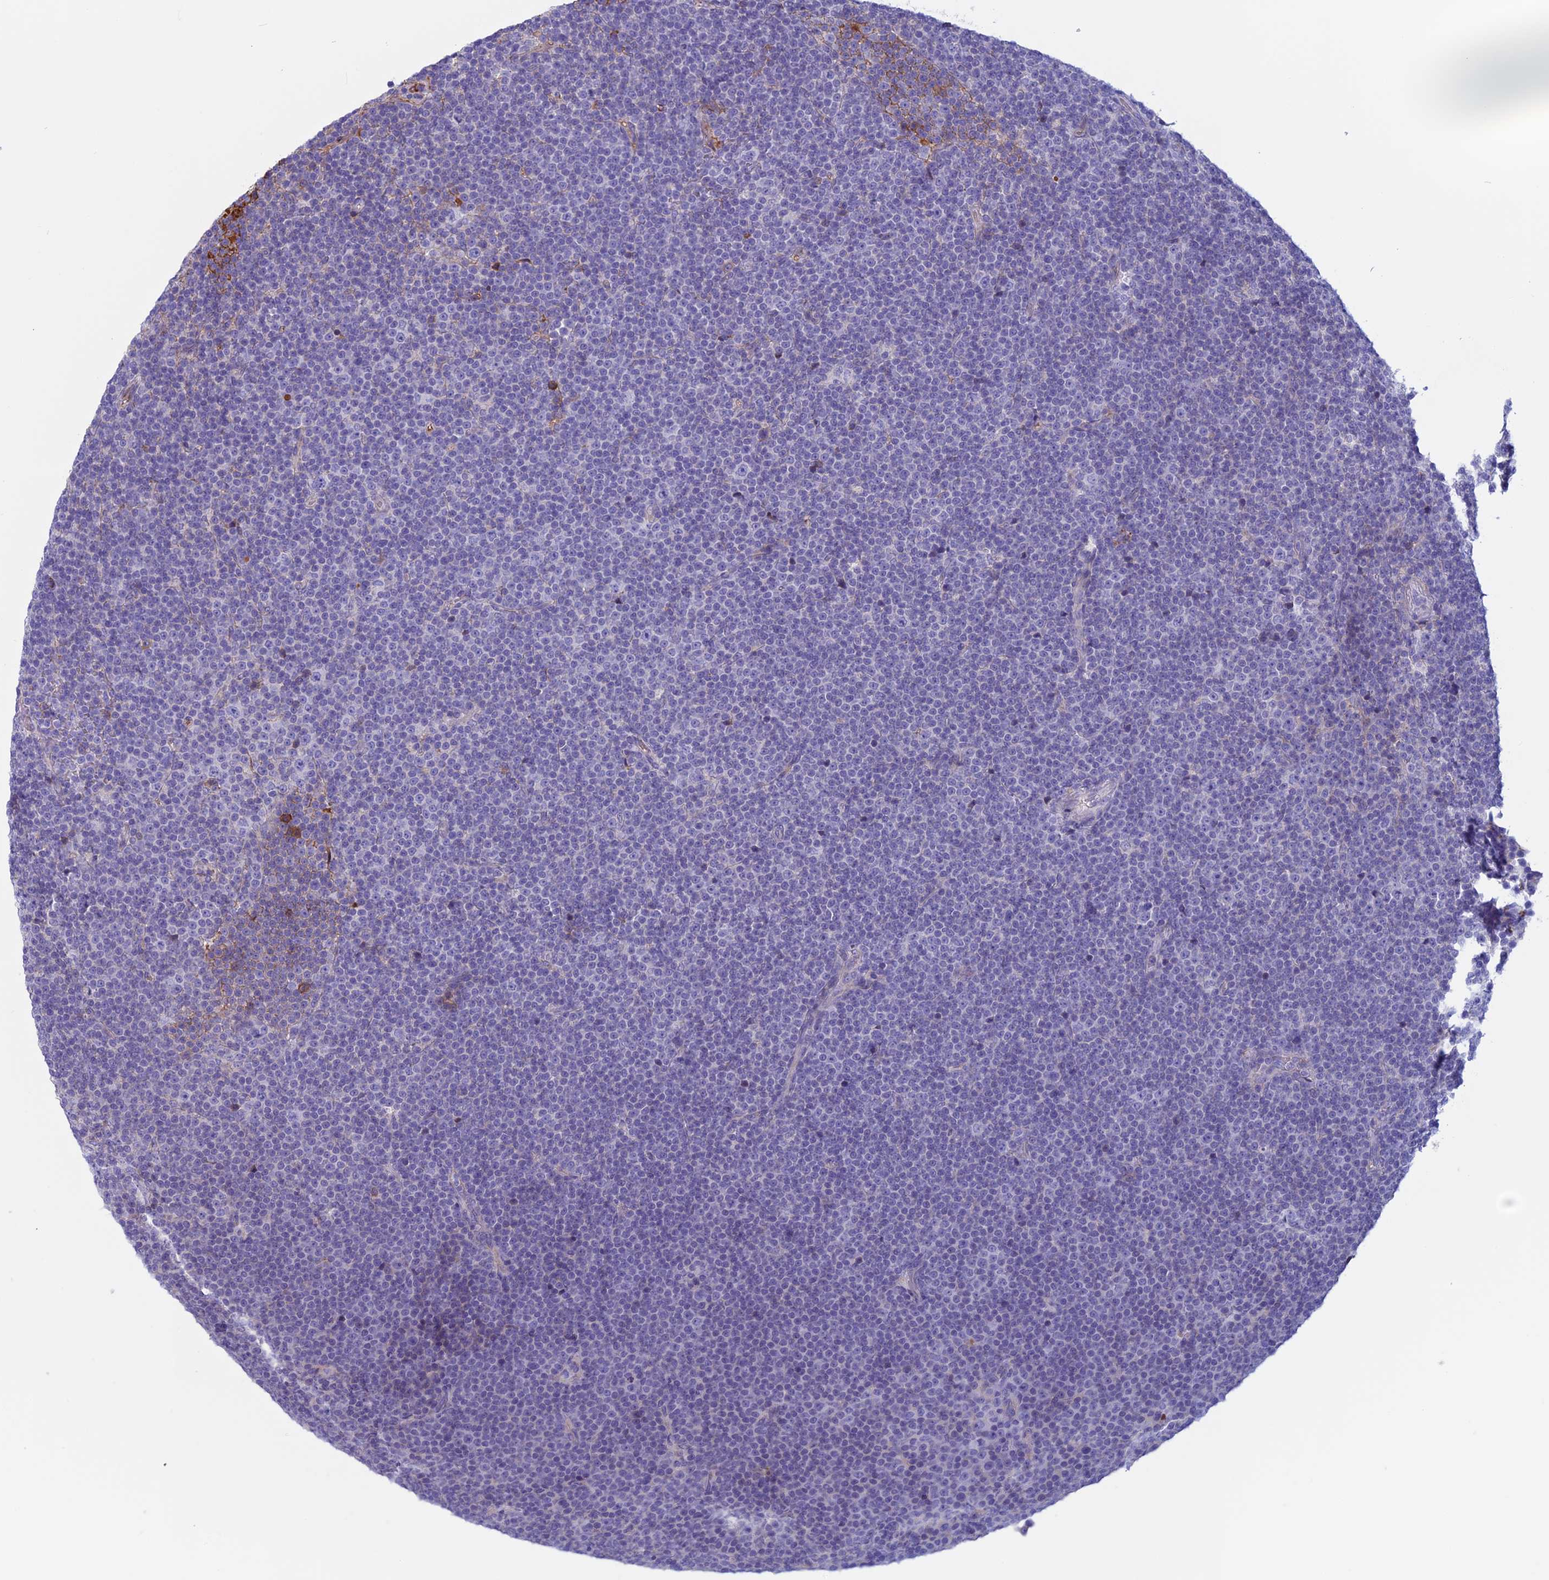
{"staining": {"intensity": "negative", "quantity": "none", "location": "none"}, "tissue": "lymphoma", "cell_type": "Tumor cells", "image_type": "cancer", "snomed": [{"axis": "morphology", "description": "Malignant lymphoma, non-Hodgkin's type, Low grade"}, {"axis": "topography", "description": "Lymph node"}], "caption": "High magnification brightfield microscopy of malignant lymphoma, non-Hodgkin's type (low-grade) stained with DAB (3,3'-diaminobenzidine) (brown) and counterstained with hematoxylin (blue): tumor cells show no significant staining. (Brightfield microscopy of DAB (3,3'-diaminobenzidine) immunohistochemistry at high magnification).", "gene": "ANGPTL2", "patient": {"sex": "female", "age": 67}}